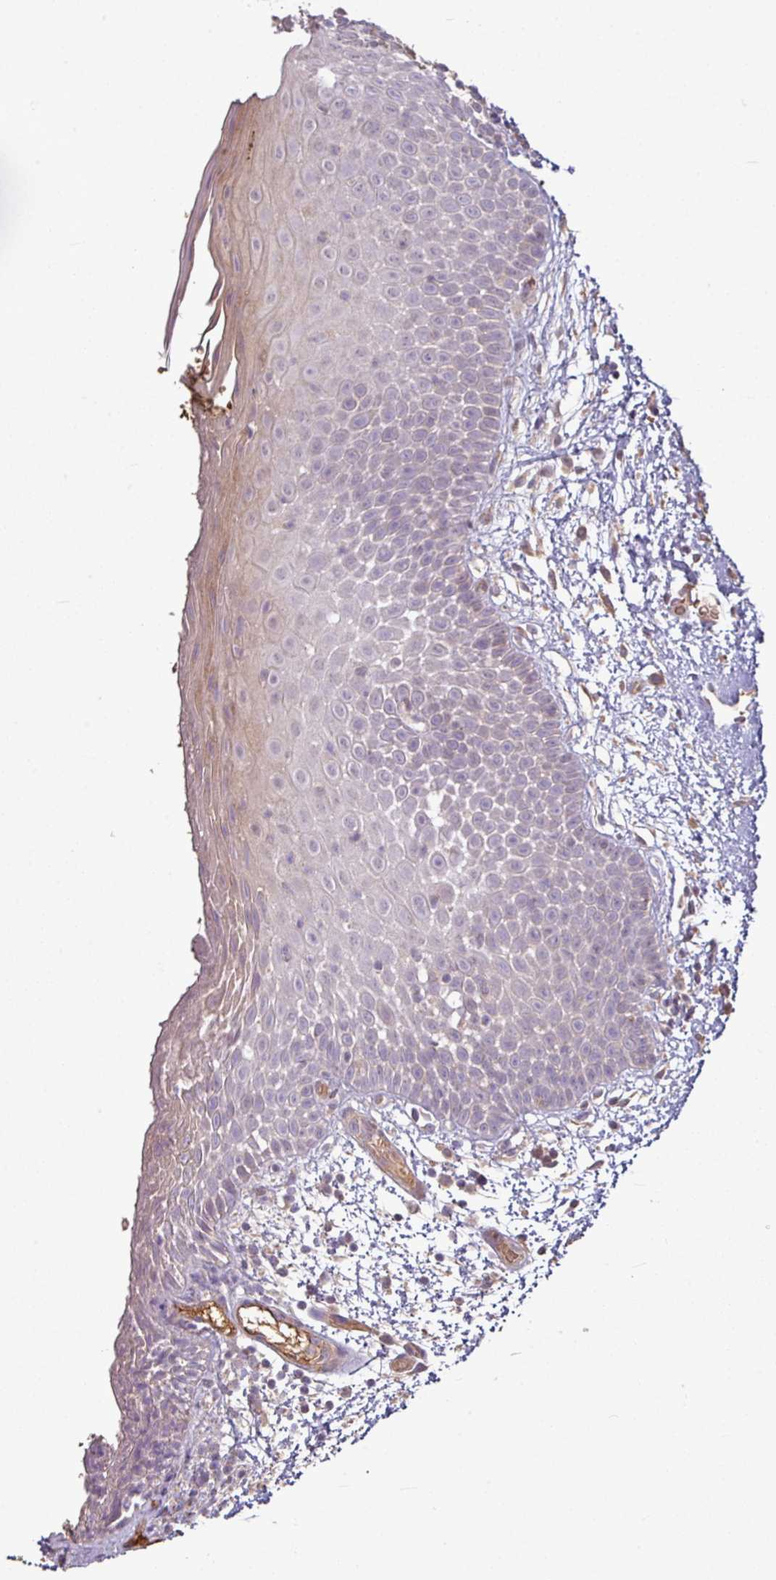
{"staining": {"intensity": "weak", "quantity": "<25%", "location": "cytoplasmic/membranous"}, "tissue": "oral mucosa", "cell_type": "Squamous epithelial cells", "image_type": "normal", "snomed": [{"axis": "morphology", "description": "Normal tissue, NOS"}, {"axis": "morphology", "description": "Squamous cell carcinoma, NOS"}, {"axis": "topography", "description": "Oral tissue"}, {"axis": "topography", "description": "Tounge, NOS"}, {"axis": "topography", "description": "Head-Neck"}], "caption": "Immunohistochemical staining of unremarkable oral mucosa shows no significant expression in squamous epithelial cells.", "gene": "NHSL2", "patient": {"sex": "male", "age": 76}}